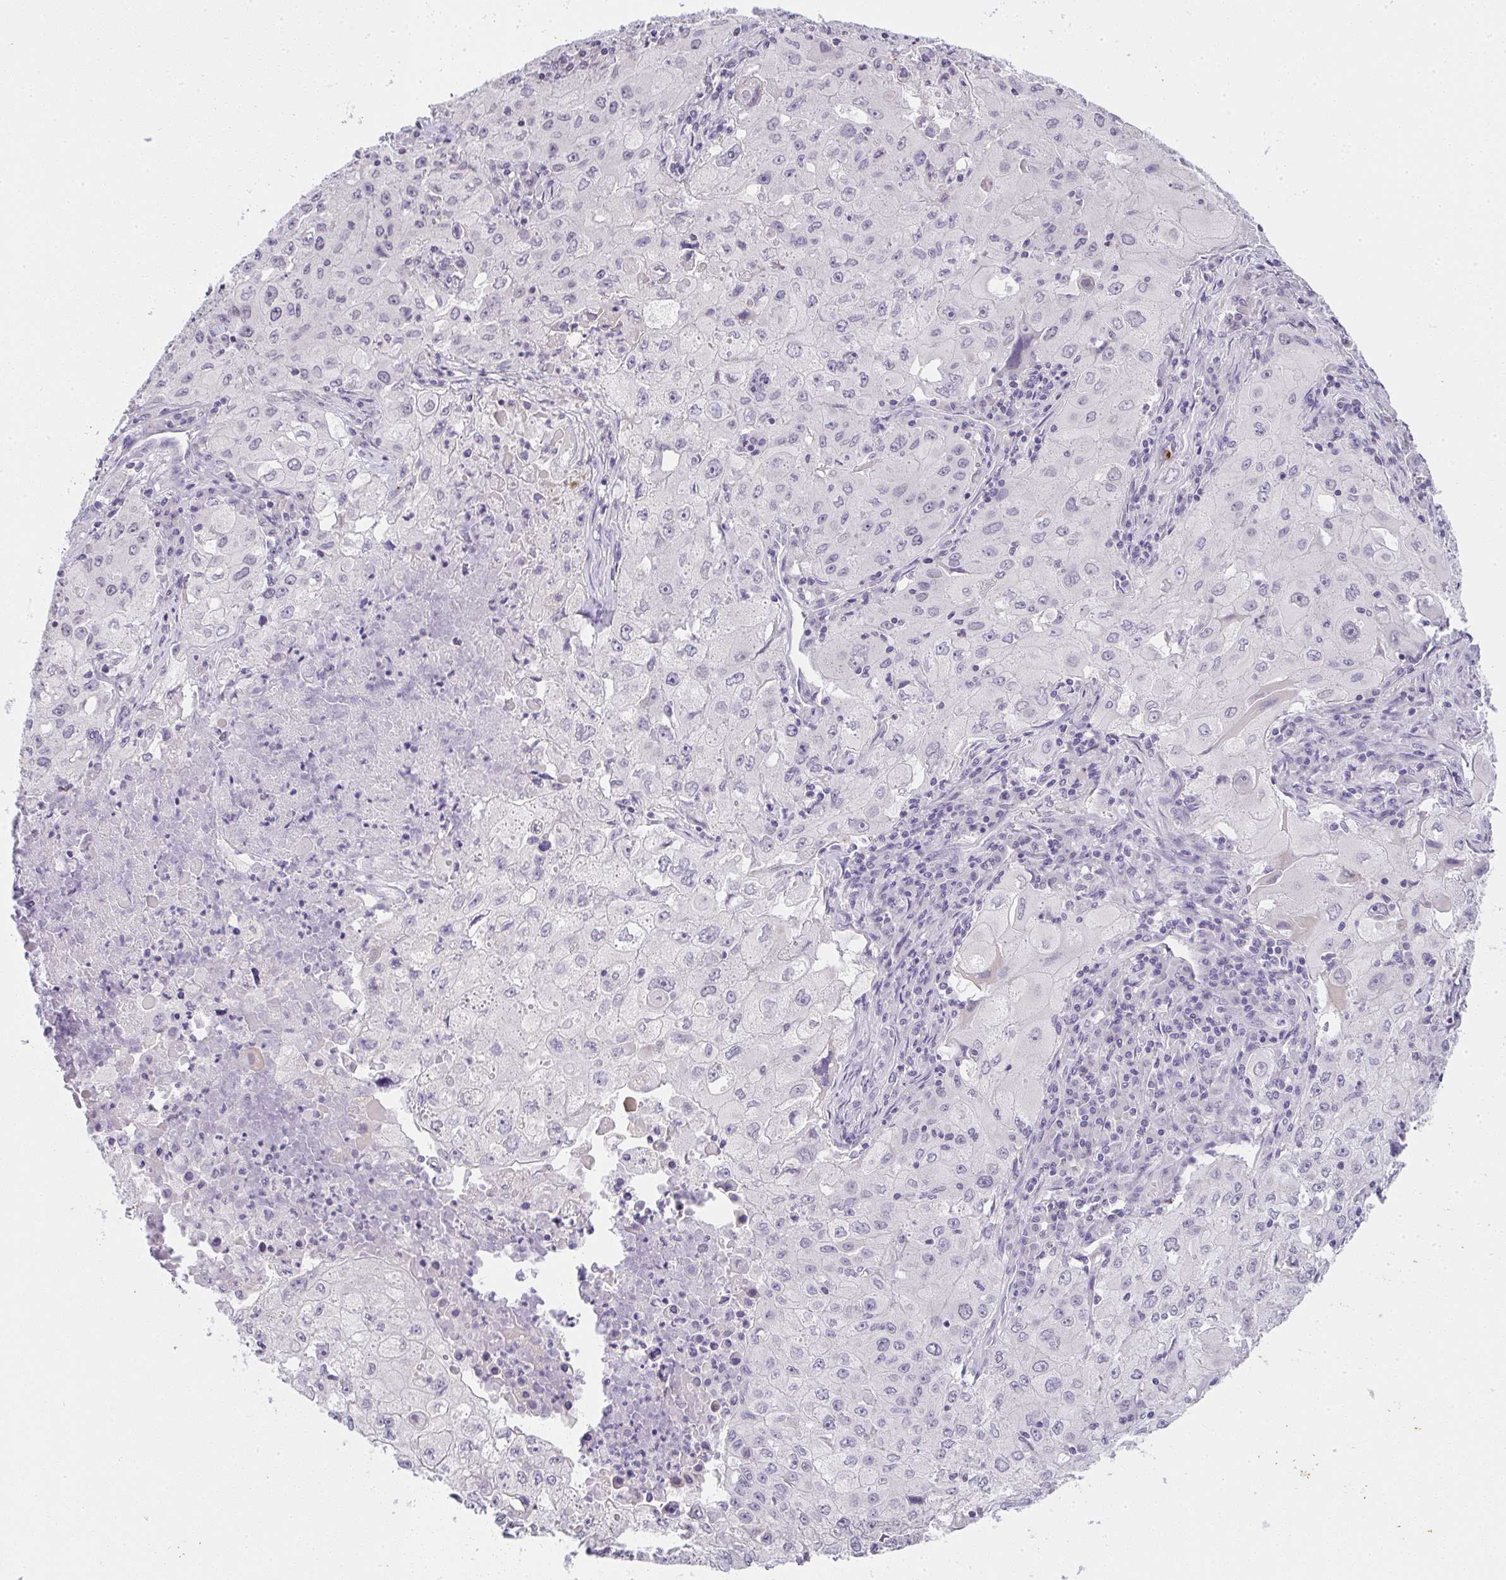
{"staining": {"intensity": "negative", "quantity": "none", "location": "none"}, "tissue": "lung cancer", "cell_type": "Tumor cells", "image_type": "cancer", "snomed": [{"axis": "morphology", "description": "Squamous cell carcinoma, NOS"}, {"axis": "topography", "description": "Lung"}], "caption": "Protein analysis of squamous cell carcinoma (lung) reveals no significant staining in tumor cells.", "gene": "CACNA1S", "patient": {"sex": "male", "age": 63}}